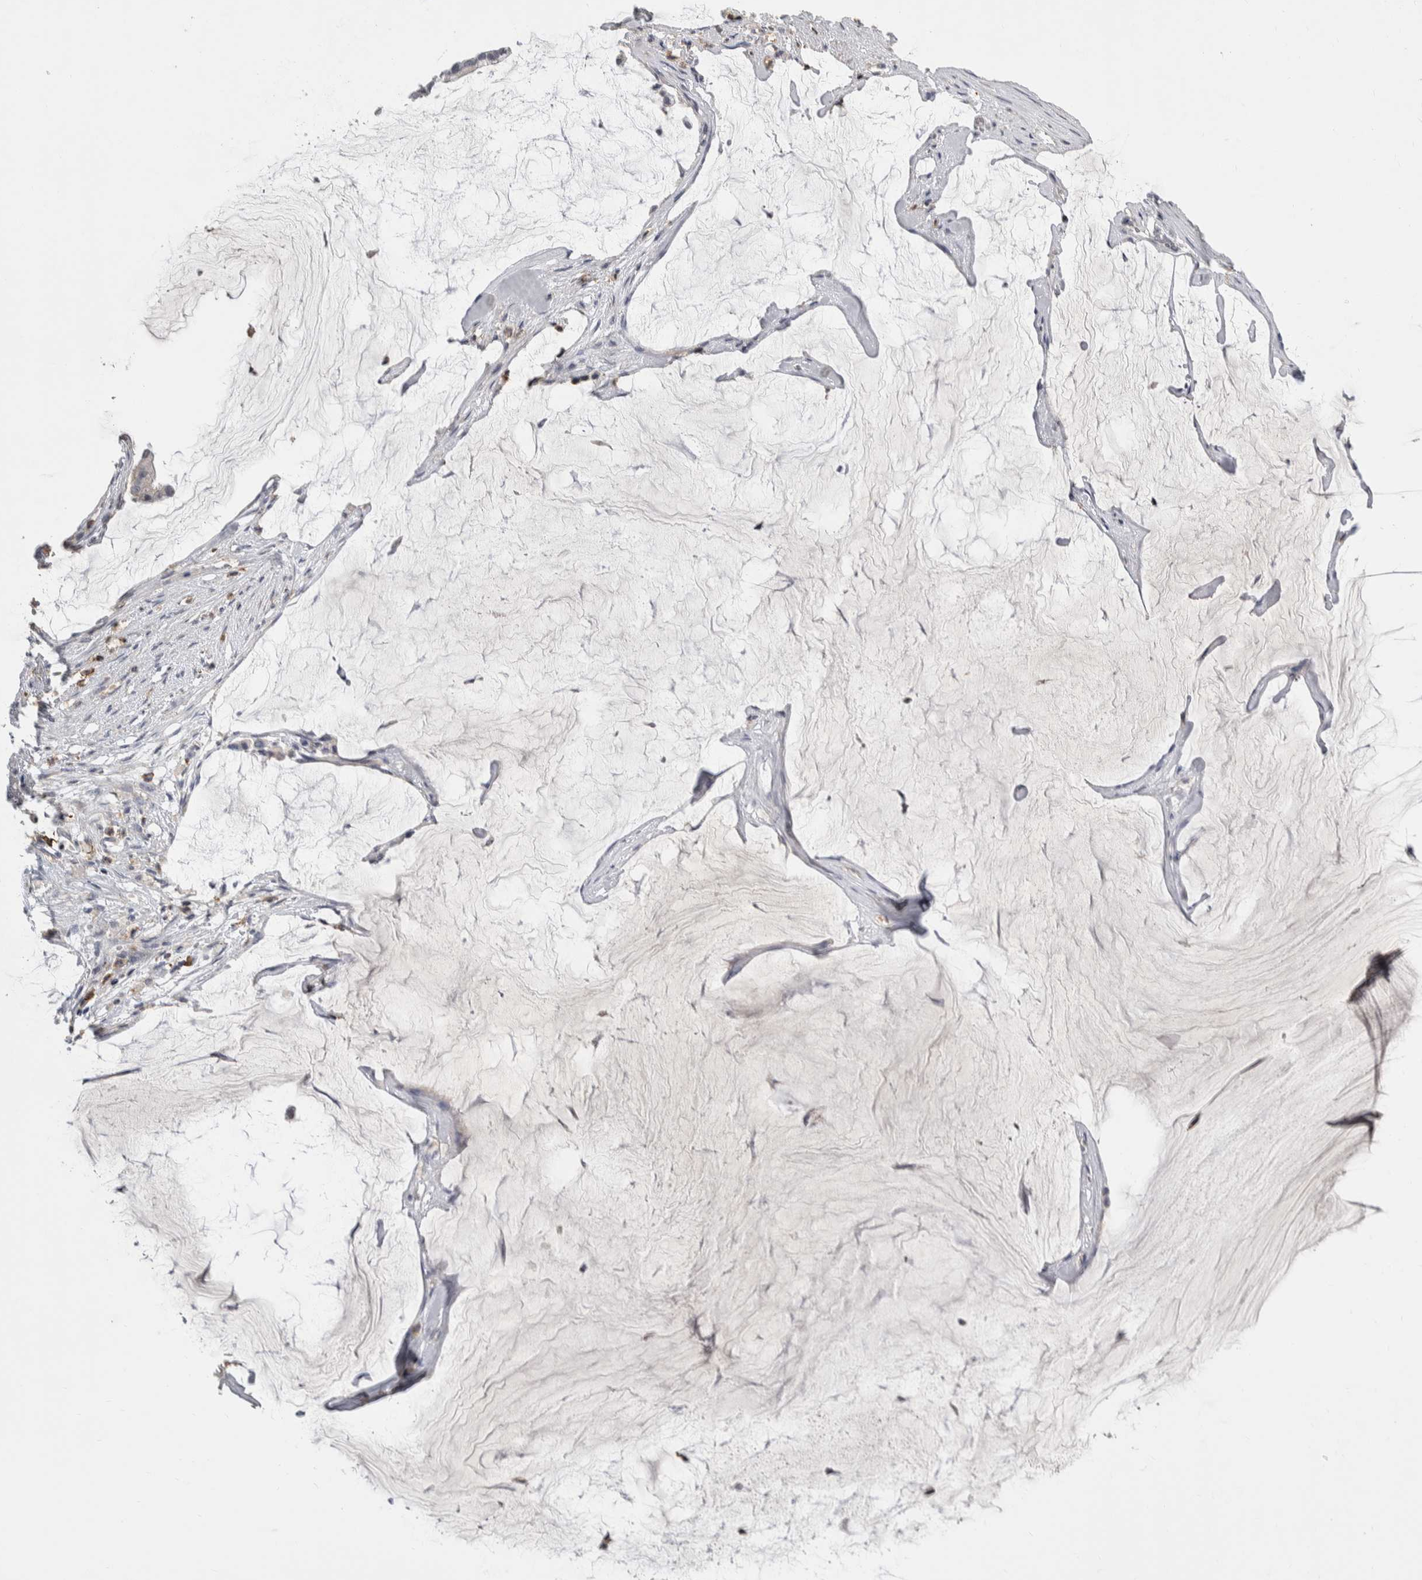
{"staining": {"intensity": "negative", "quantity": "none", "location": "none"}, "tissue": "pancreatic cancer", "cell_type": "Tumor cells", "image_type": "cancer", "snomed": [{"axis": "morphology", "description": "Adenocarcinoma, NOS"}, {"axis": "topography", "description": "Pancreas"}], "caption": "Tumor cells show no significant protein positivity in pancreatic adenocarcinoma. (Immunohistochemistry, brightfield microscopy, high magnification).", "gene": "CEP295NL", "patient": {"sex": "male", "age": 41}}